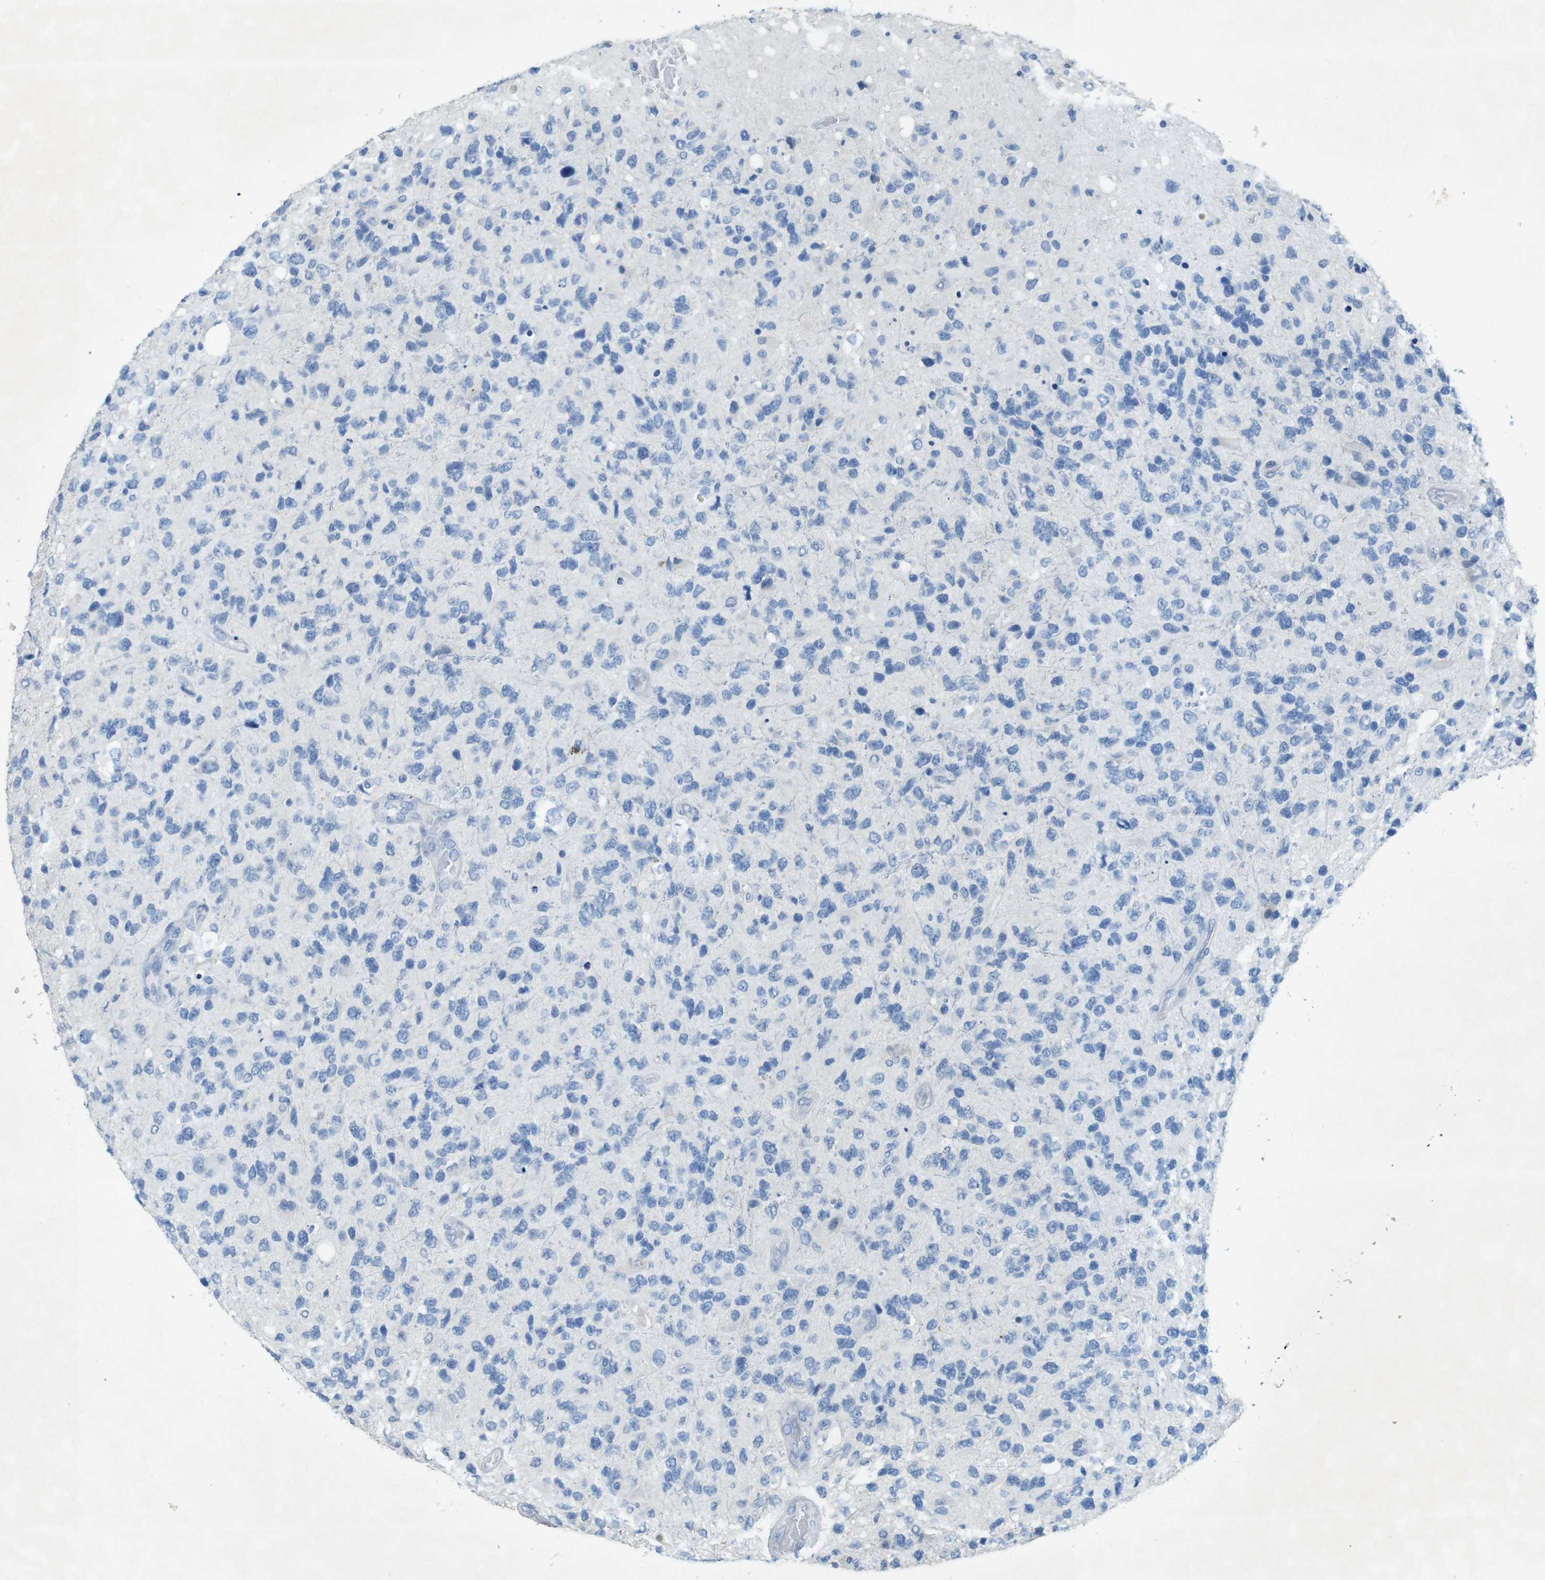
{"staining": {"intensity": "negative", "quantity": "none", "location": "none"}, "tissue": "glioma", "cell_type": "Tumor cells", "image_type": "cancer", "snomed": [{"axis": "morphology", "description": "Glioma, malignant, High grade"}, {"axis": "topography", "description": "Brain"}], "caption": "This is a photomicrograph of IHC staining of glioma, which shows no staining in tumor cells.", "gene": "CD320", "patient": {"sex": "female", "age": 58}}